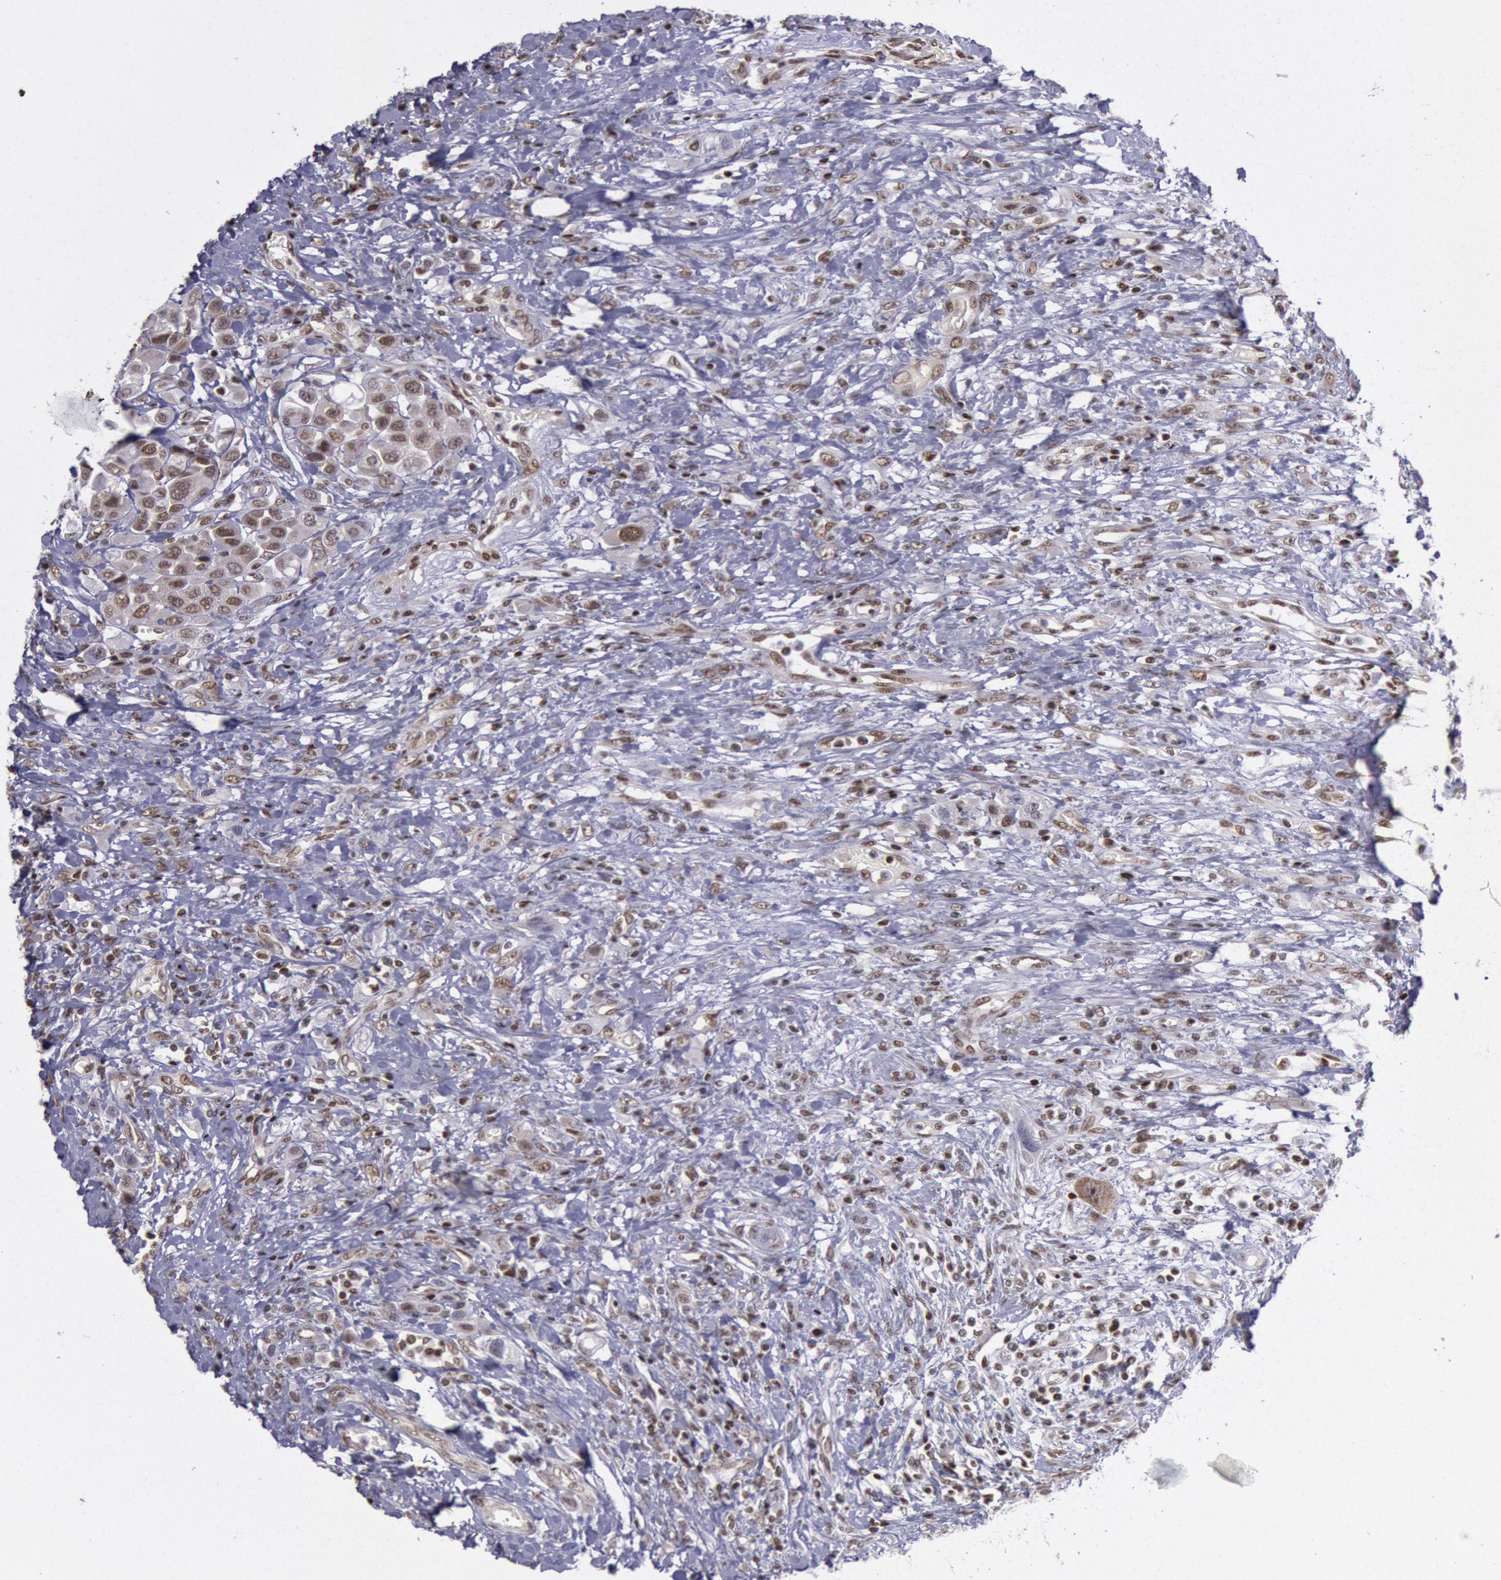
{"staining": {"intensity": "moderate", "quantity": ">75%", "location": "nuclear"}, "tissue": "urothelial cancer", "cell_type": "Tumor cells", "image_type": "cancer", "snomed": [{"axis": "morphology", "description": "Urothelial carcinoma, High grade"}, {"axis": "topography", "description": "Urinary bladder"}], "caption": "High-grade urothelial carcinoma stained for a protein (brown) demonstrates moderate nuclear positive staining in approximately >75% of tumor cells.", "gene": "NKAP", "patient": {"sex": "male", "age": 50}}